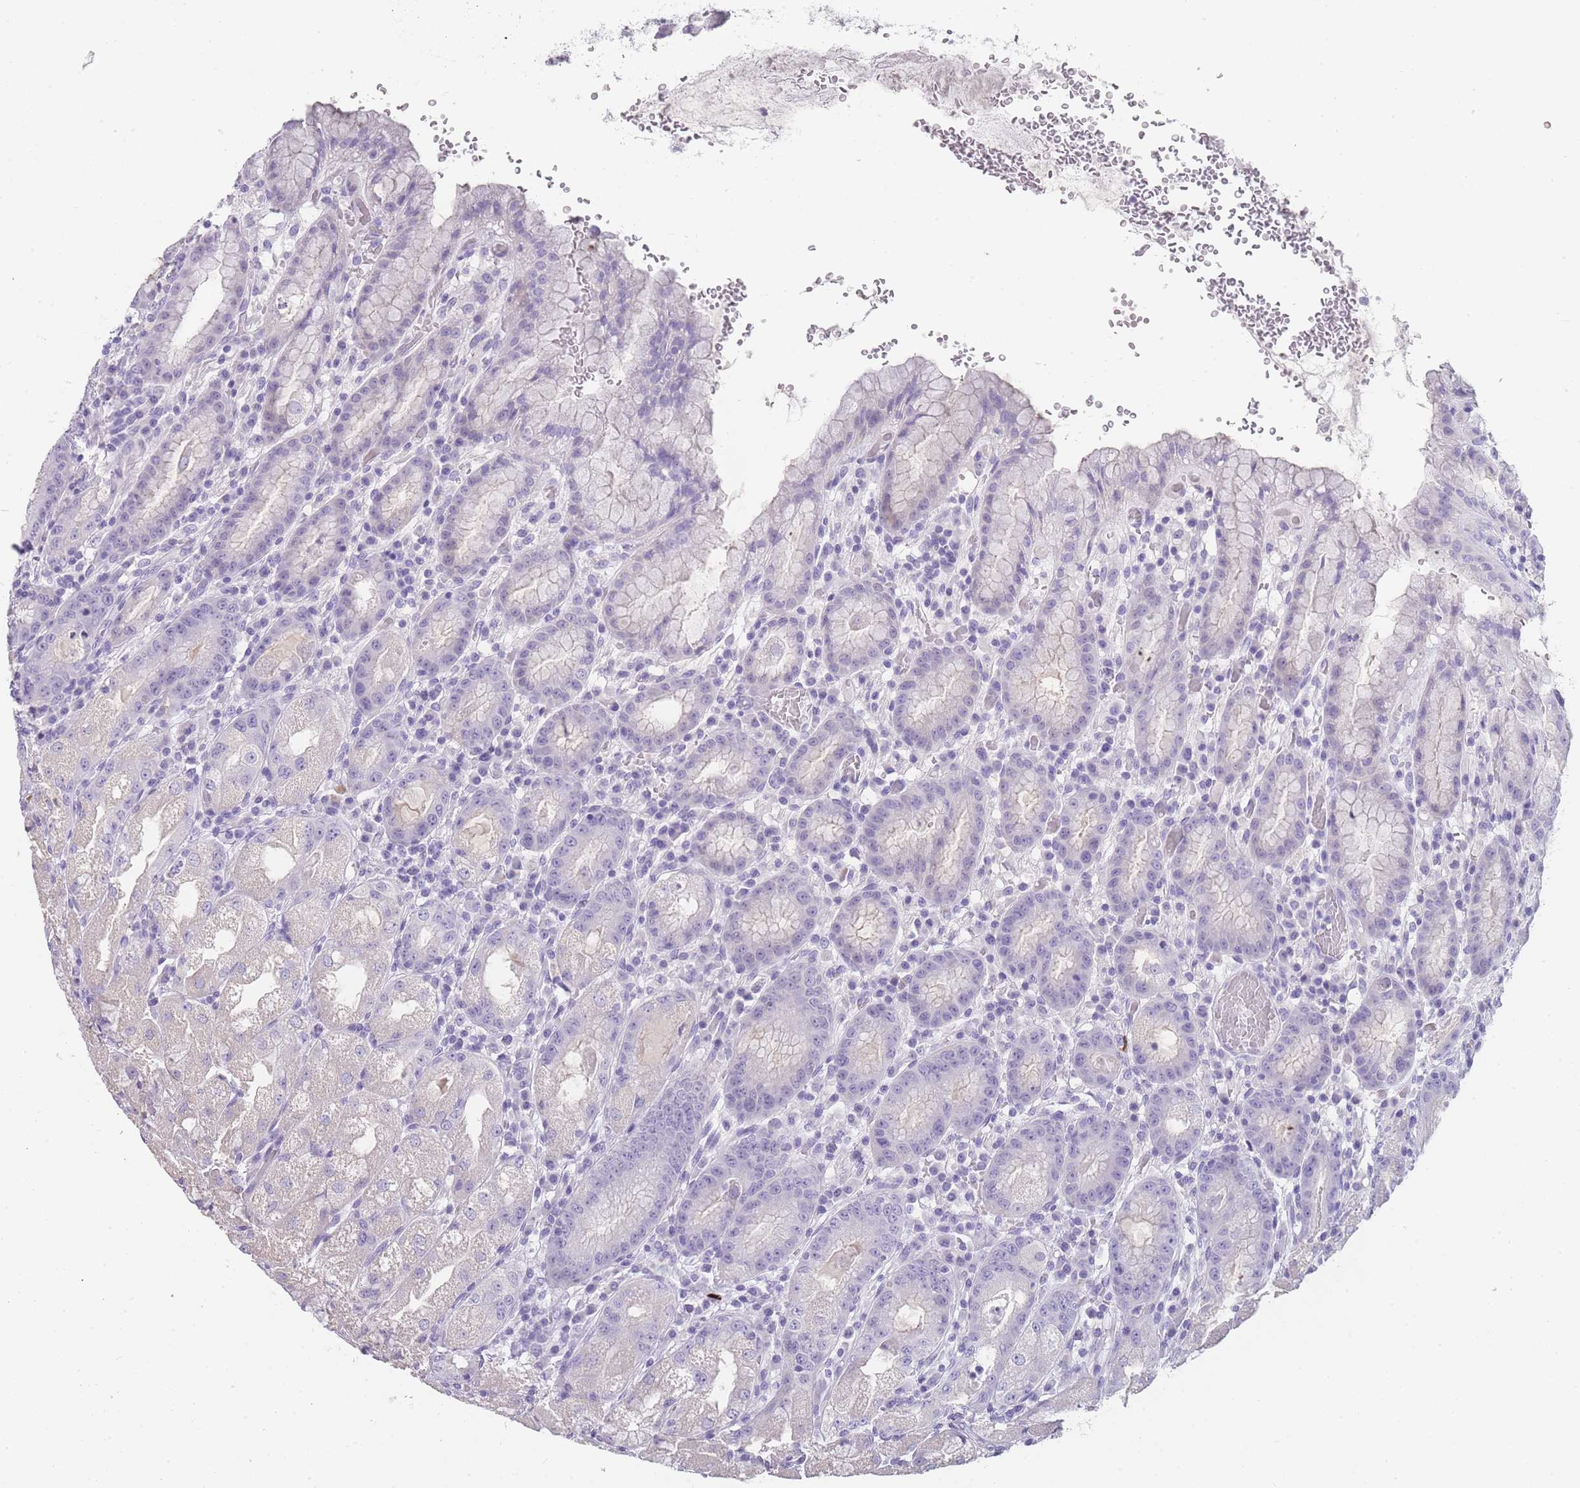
{"staining": {"intensity": "negative", "quantity": "none", "location": "none"}, "tissue": "stomach", "cell_type": "Glandular cells", "image_type": "normal", "snomed": [{"axis": "morphology", "description": "Normal tissue, NOS"}, {"axis": "topography", "description": "Stomach, upper"}], "caption": "Immunohistochemical staining of unremarkable stomach exhibits no significant staining in glandular cells.", "gene": "TCP11X1", "patient": {"sex": "male", "age": 52}}